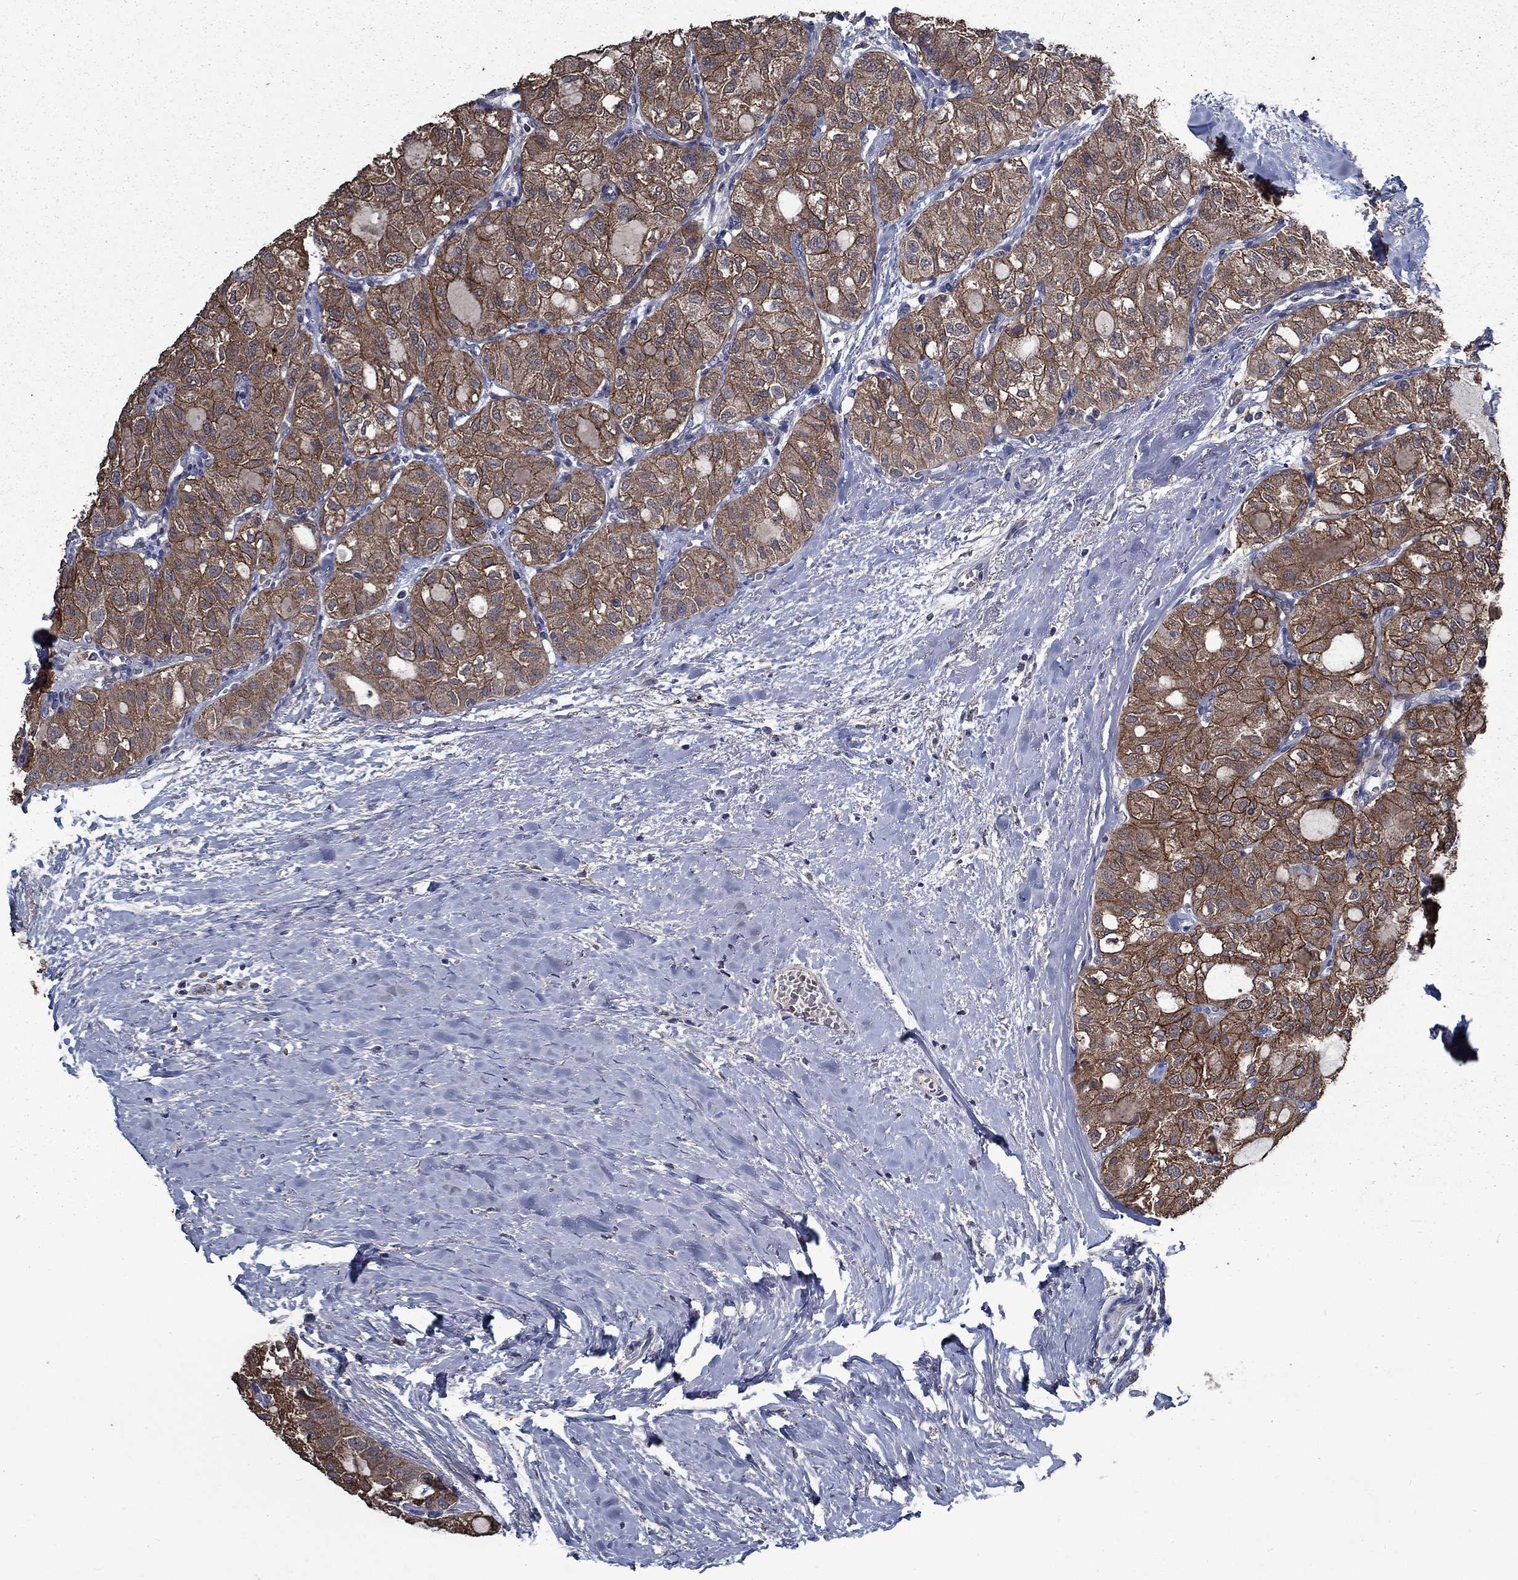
{"staining": {"intensity": "moderate", "quantity": ">75%", "location": "cytoplasmic/membranous"}, "tissue": "thyroid cancer", "cell_type": "Tumor cells", "image_type": "cancer", "snomed": [{"axis": "morphology", "description": "Follicular adenoma carcinoma, NOS"}, {"axis": "topography", "description": "Thyroid gland"}], "caption": "Human thyroid follicular adenoma carcinoma stained for a protein (brown) shows moderate cytoplasmic/membranous positive positivity in about >75% of tumor cells.", "gene": "SLC44A1", "patient": {"sex": "male", "age": 75}}